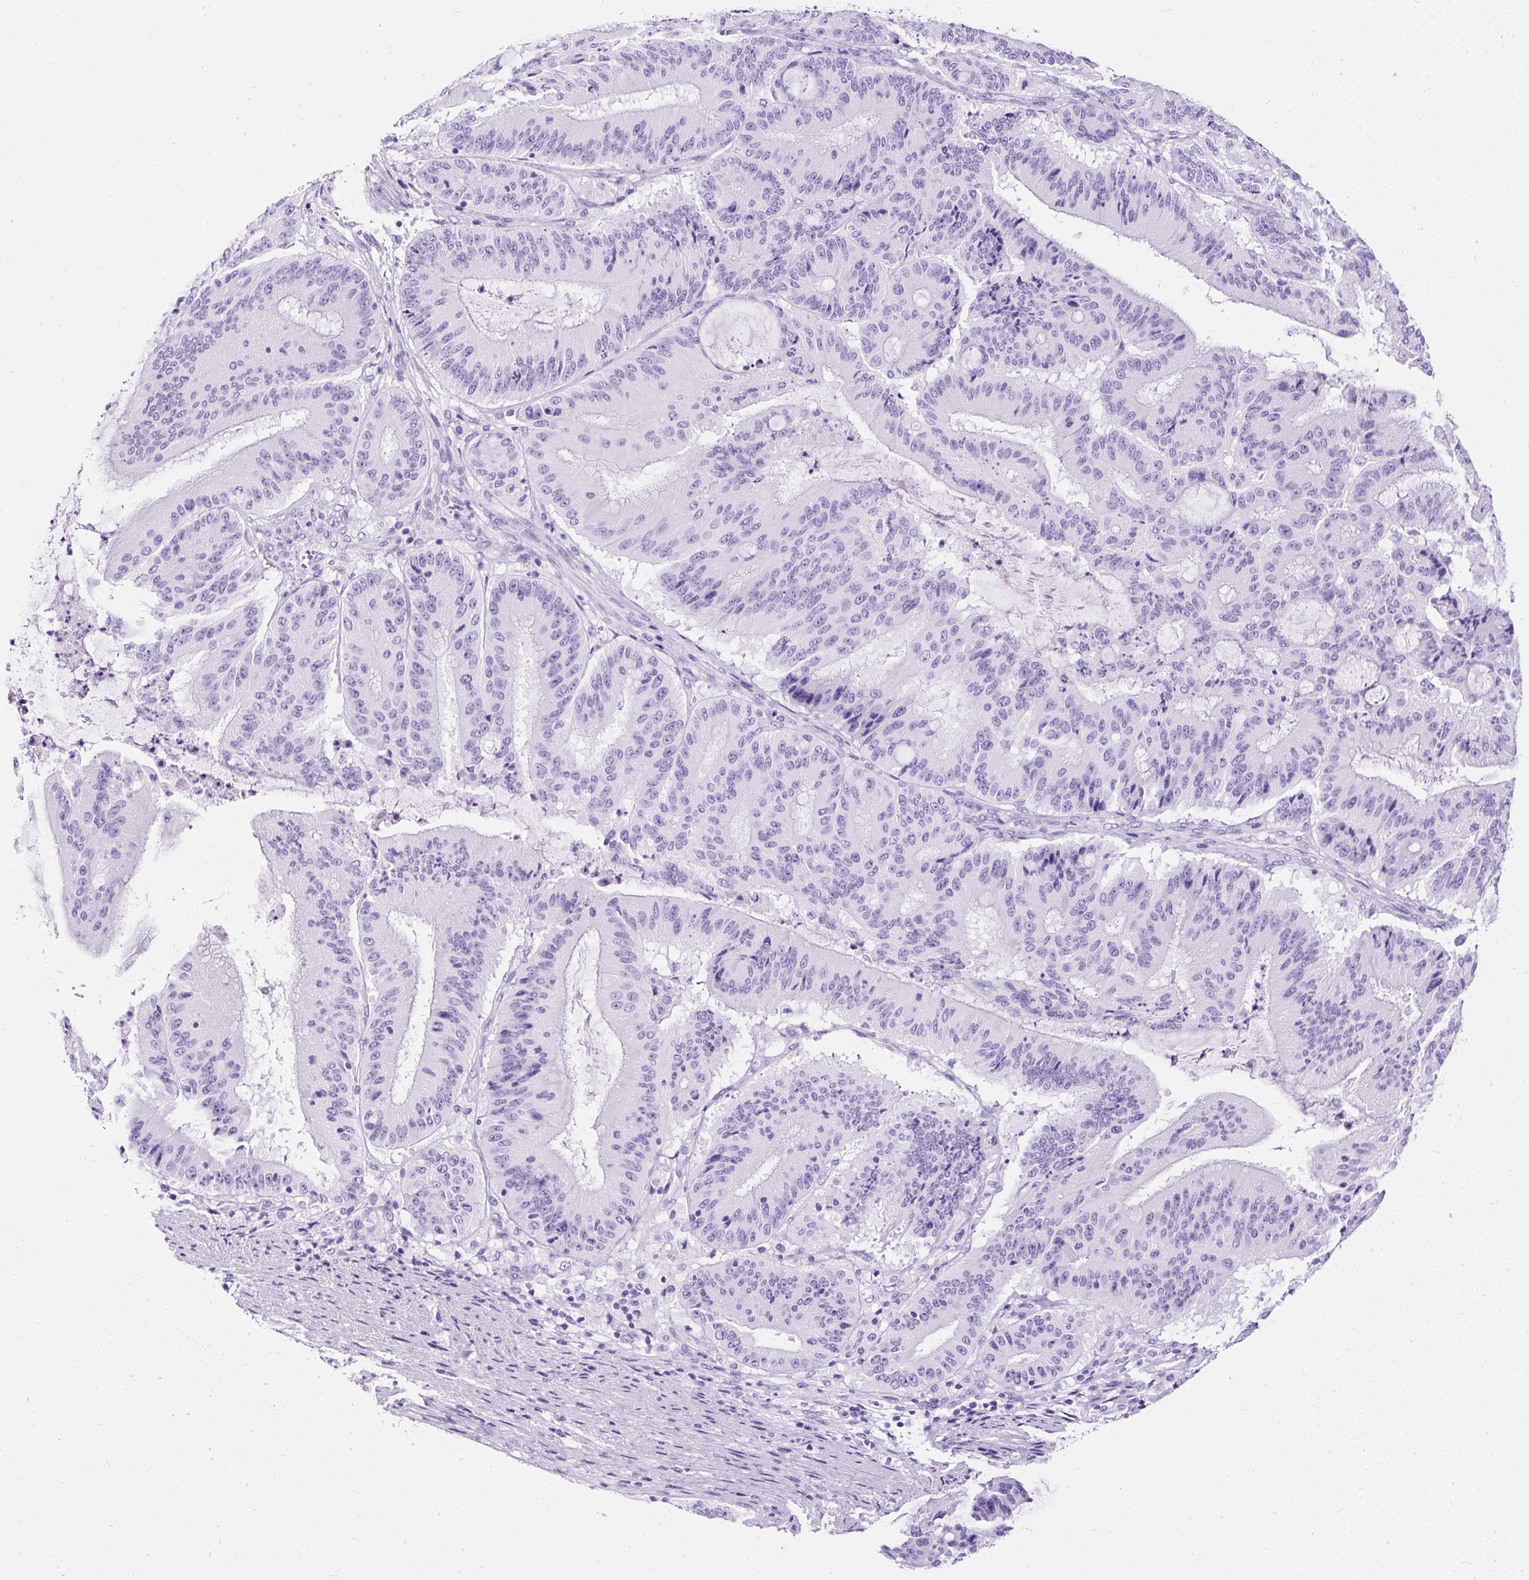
{"staining": {"intensity": "negative", "quantity": "none", "location": "none"}, "tissue": "liver cancer", "cell_type": "Tumor cells", "image_type": "cancer", "snomed": [{"axis": "morphology", "description": "Normal tissue, NOS"}, {"axis": "morphology", "description": "Cholangiocarcinoma"}, {"axis": "topography", "description": "Liver"}, {"axis": "topography", "description": "Peripheral nerve tissue"}], "caption": "Immunohistochemistry (IHC) micrograph of liver cancer (cholangiocarcinoma) stained for a protein (brown), which exhibits no expression in tumor cells.", "gene": "NTS", "patient": {"sex": "female", "age": 73}}